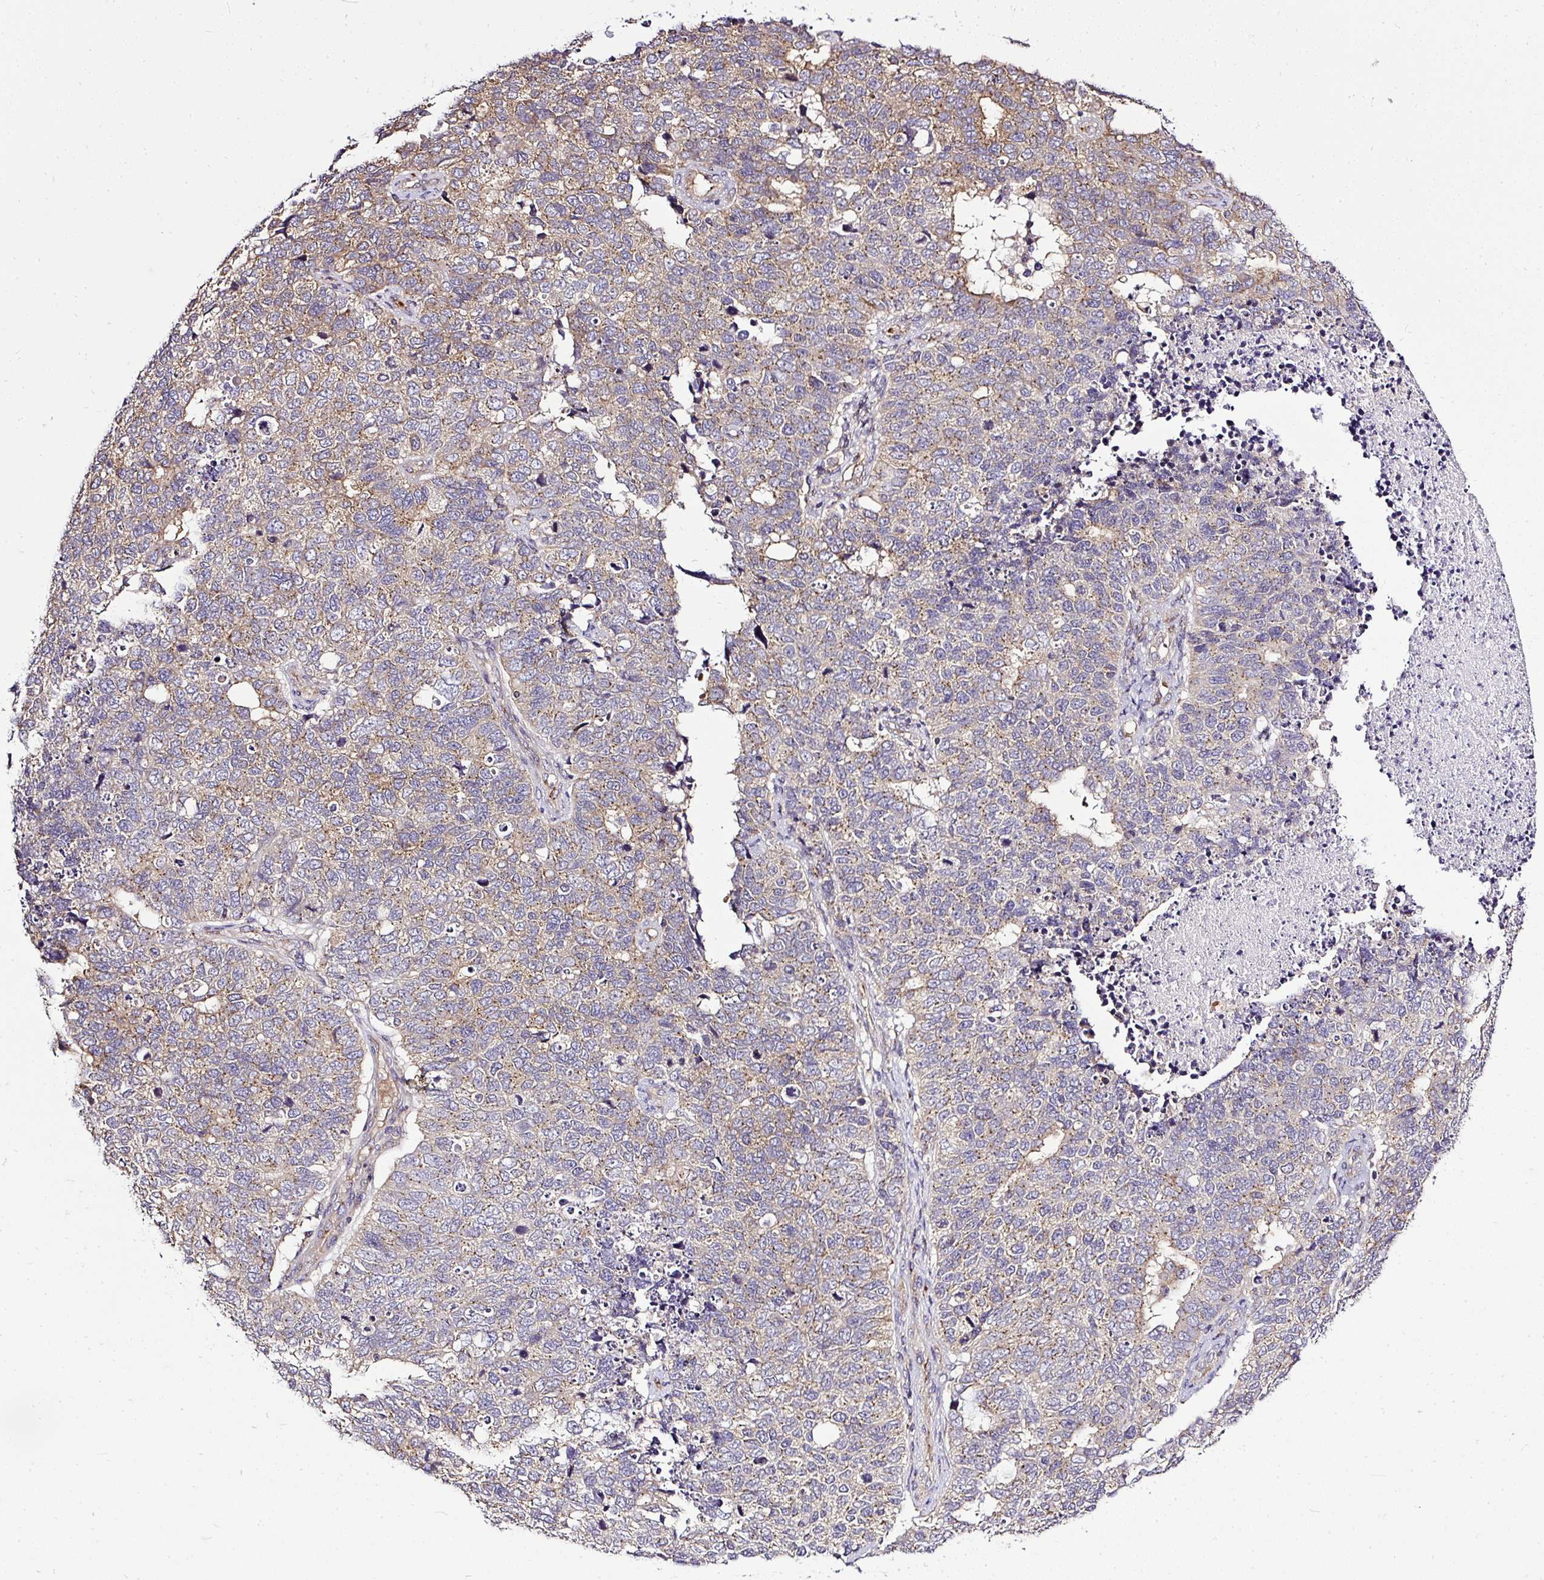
{"staining": {"intensity": "weak", "quantity": "25%-75%", "location": "cytoplasmic/membranous"}, "tissue": "cervical cancer", "cell_type": "Tumor cells", "image_type": "cancer", "snomed": [{"axis": "morphology", "description": "Squamous cell carcinoma, NOS"}, {"axis": "topography", "description": "Cervix"}], "caption": "High-power microscopy captured an immunohistochemistry image of squamous cell carcinoma (cervical), revealing weak cytoplasmic/membranous expression in about 25%-75% of tumor cells. (DAB (3,3'-diaminobenzidine) = brown stain, brightfield microscopy at high magnification).", "gene": "SMC4", "patient": {"sex": "female", "age": 63}}